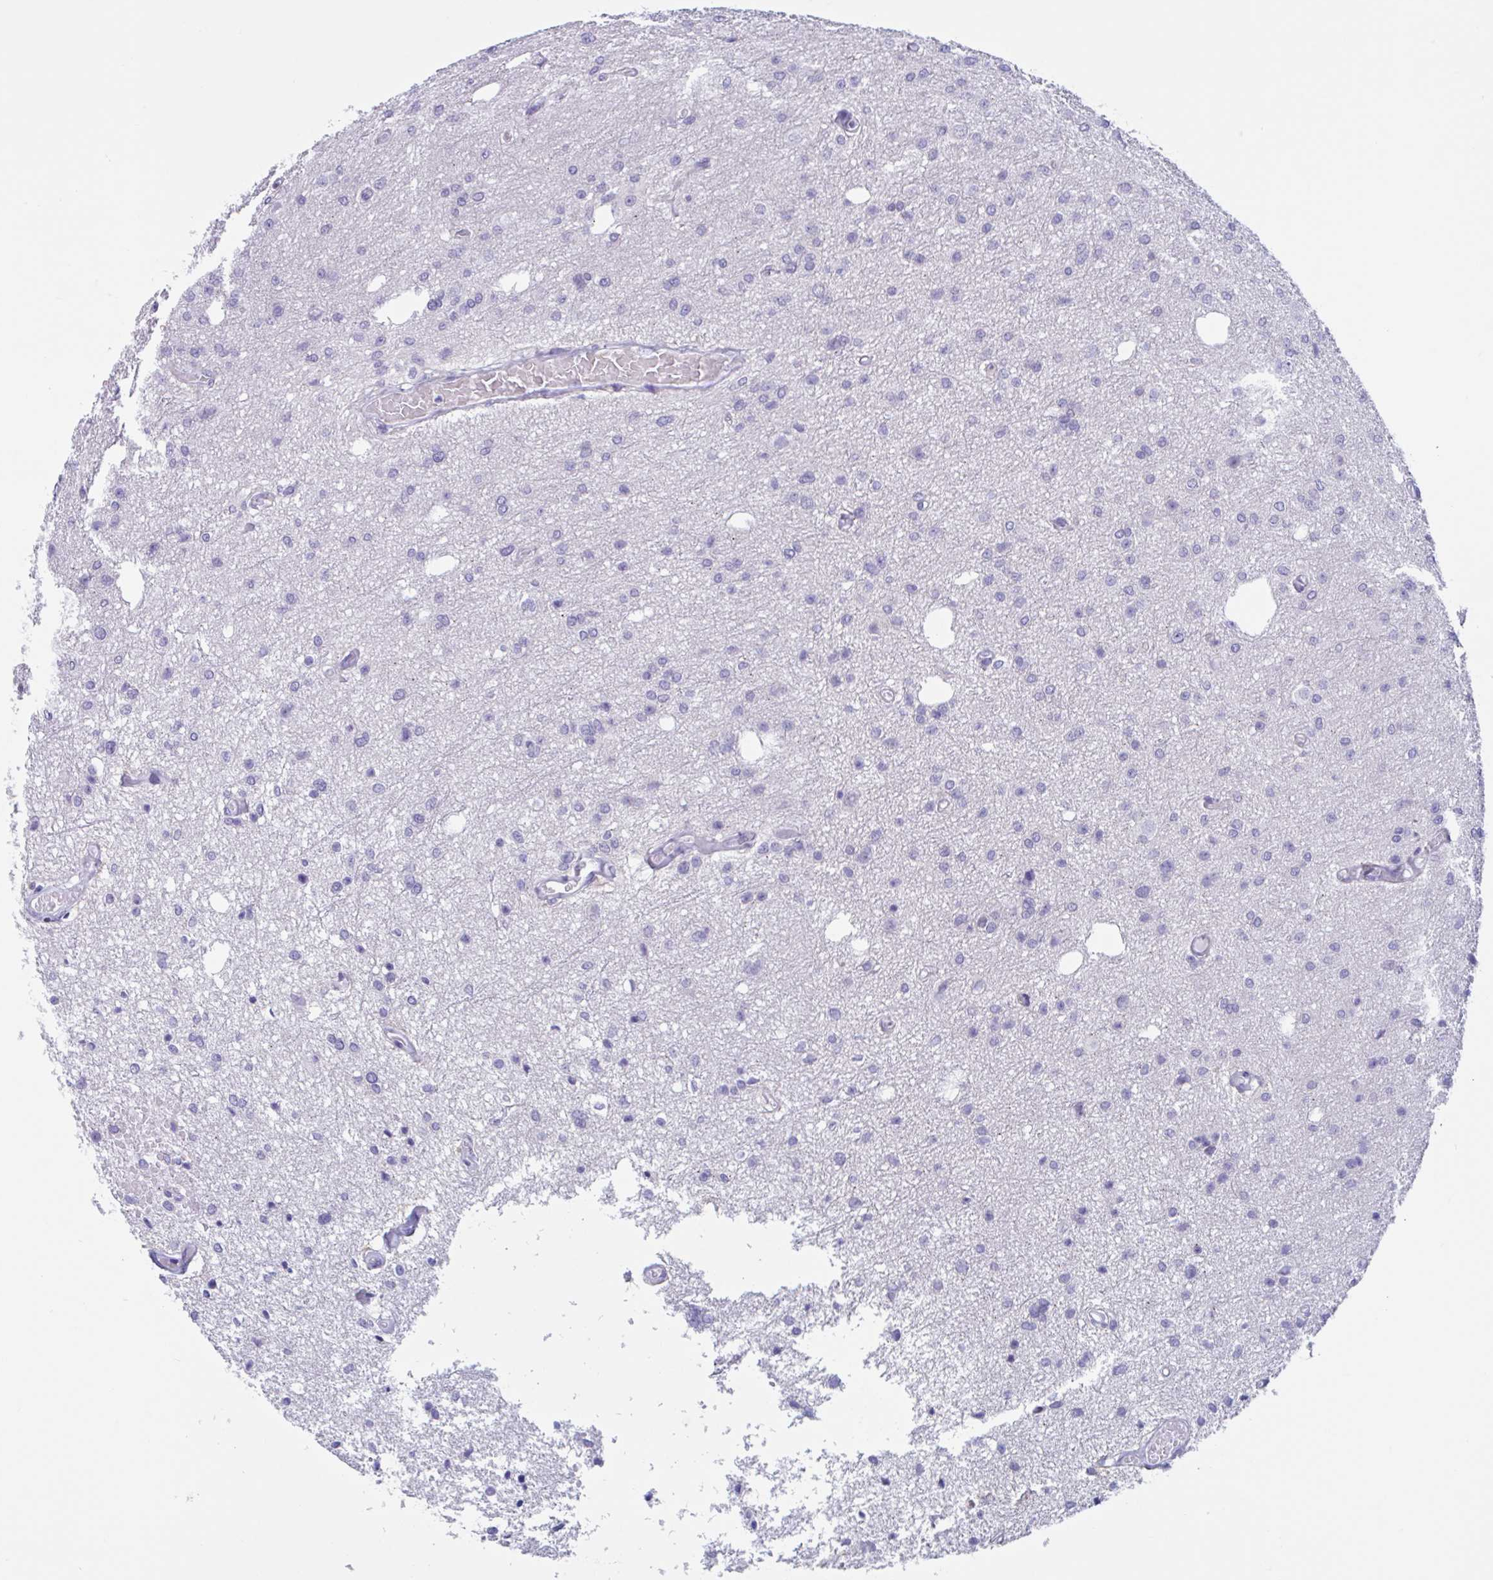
{"staining": {"intensity": "negative", "quantity": "none", "location": "none"}, "tissue": "glioma", "cell_type": "Tumor cells", "image_type": "cancer", "snomed": [{"axis": "morphology", "description": "Glioma, malignant, Low grade"}, {"axis": "topography", "description": "Brain"}], "caption": "High magnification brightfield microscopy of glioma stained with DAB (brown) and counterstained with hematoxylin (blue): tumor cells show no significant staining.", "gene": "SNX11", "patient": {"sex": "male", "age": 26}}